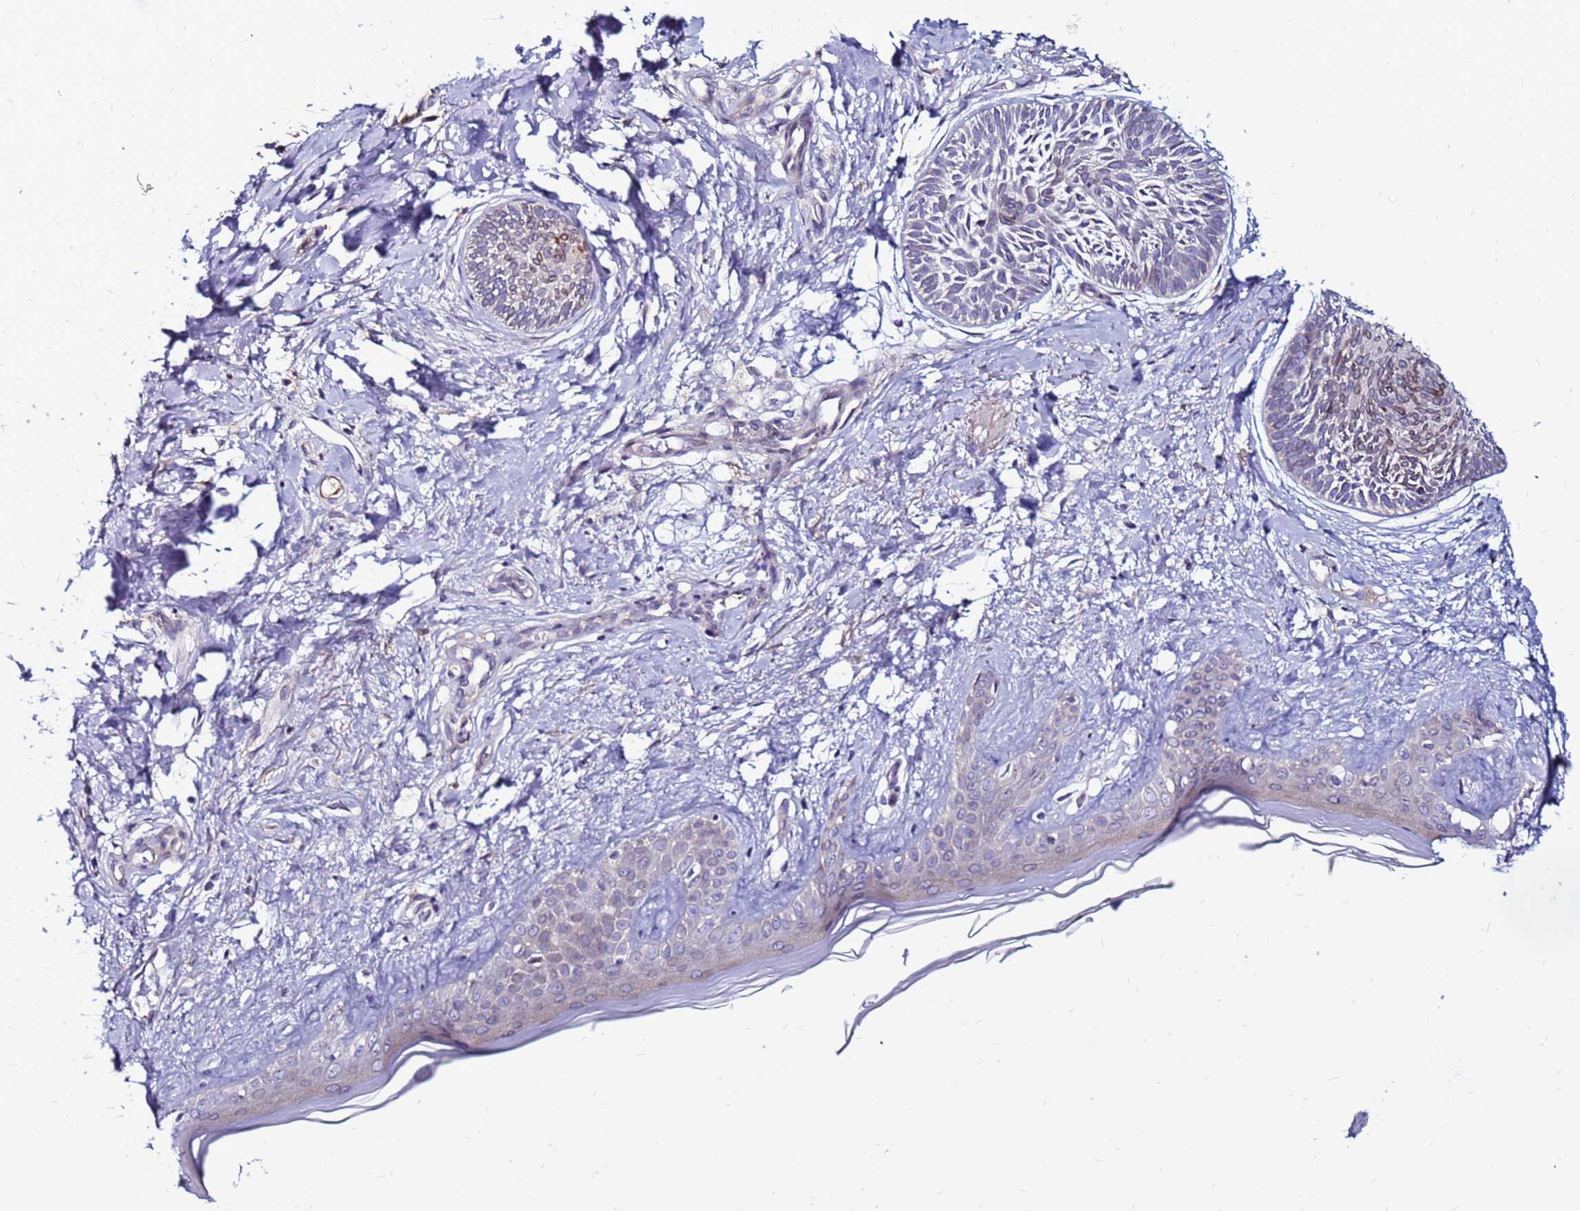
{"staining": {"intensity": "moderate", "quantity": "<25%", "location": "cytoplasmic/membranous,nuclear"}, "tissue": "skin cancer", "cell_type": "Tumor cells", "image_type": "cancer", "snomed": [{"axis": "morphology", "description": "Basal cell carcinoma"}, {"axis": "topography", "description": "Skin"}], "caption": "IHC histopathology image of human basal cell carcinoma (skin) stained for a protein (brown), which shows low levels of moderate cytoplasmic/membranous and nuclear positivity in about <25% of tumor cells.", "gene": "CCDC71", "patient": {"sex": "female", "age": 81}}